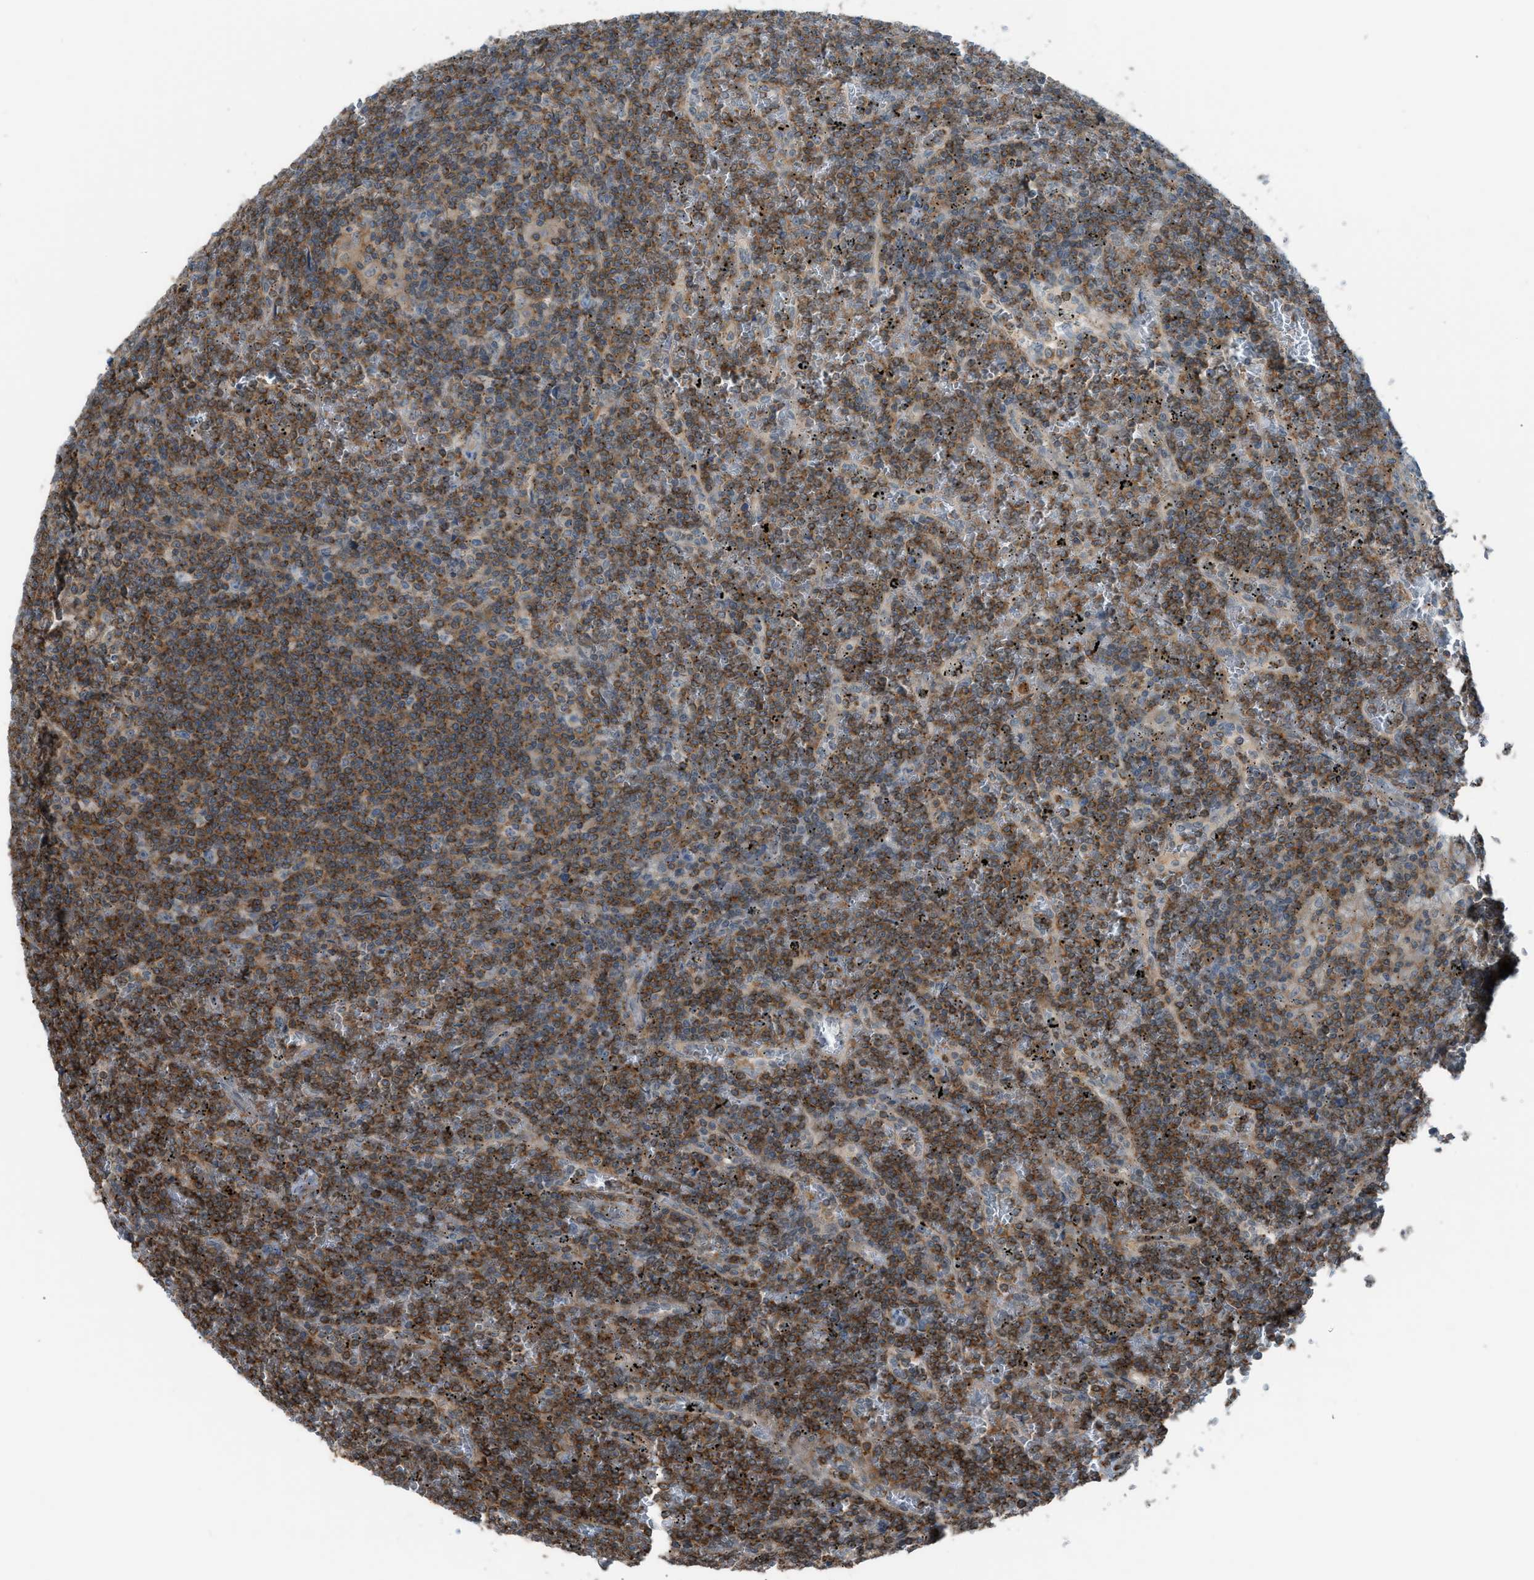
{"staining": {"intensity": "moderate", "quantity": ">75%", "location": "cytoplasmic/membranous"}, "tissue": "lymphoma", "cell_type": "Tumor cells", "image_type": "cancer", "snomed": [{"axis": "morphology", "description": "Malignant lymphoma, non-Hodgkin's type, Low grade"}, {"axis": "topography", "description": "Spleen"}], "caption": "Immunohistochemistry (DAB) staining of human lymphoma displays moderate cytoplasmic/membranous protein positivity in about >75% of tumor cells. (IHC, brightfield microscopy, high magnification).", "gene": "DYRK1A", "patient": {"sex": "female", "age": 19}}